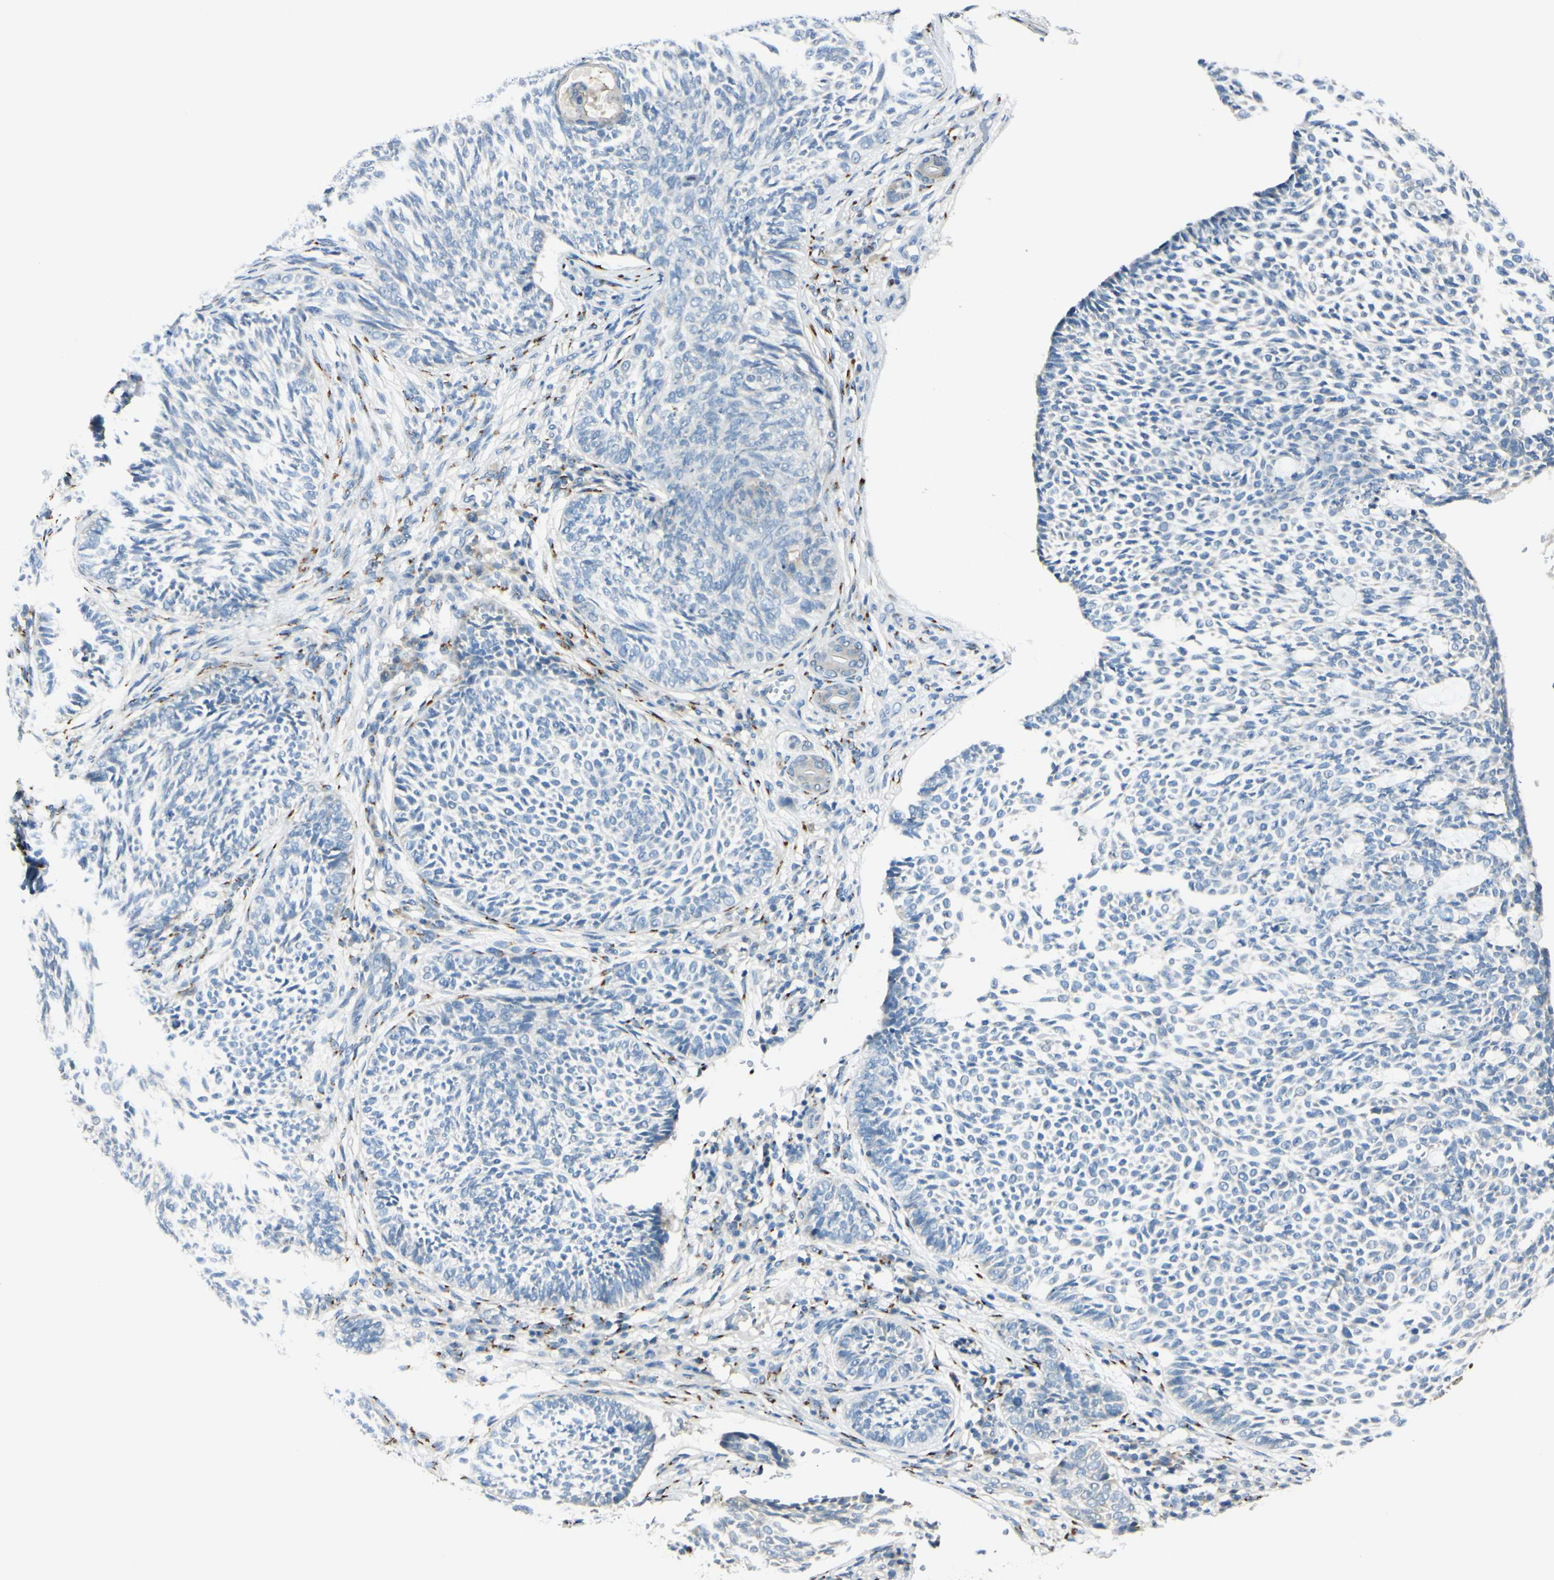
{"staining": {"intensity": "negative", "quantity": "none", "location": "none"}, "tissue": "skin cancer", "cell_type": "Tumor cells", "image_type": "cancer", "snomed": [{"axis": "morphology", "description": "Basal cell carcinoma"}, {"axis": "topography", "description": "Skin"}], "caption": "Tumor cells are negative for protein expression in human skin cancer (basal cell carcinoma).", "gene": "GALNT5", "patient": {"sex": "male", "age": 87}}